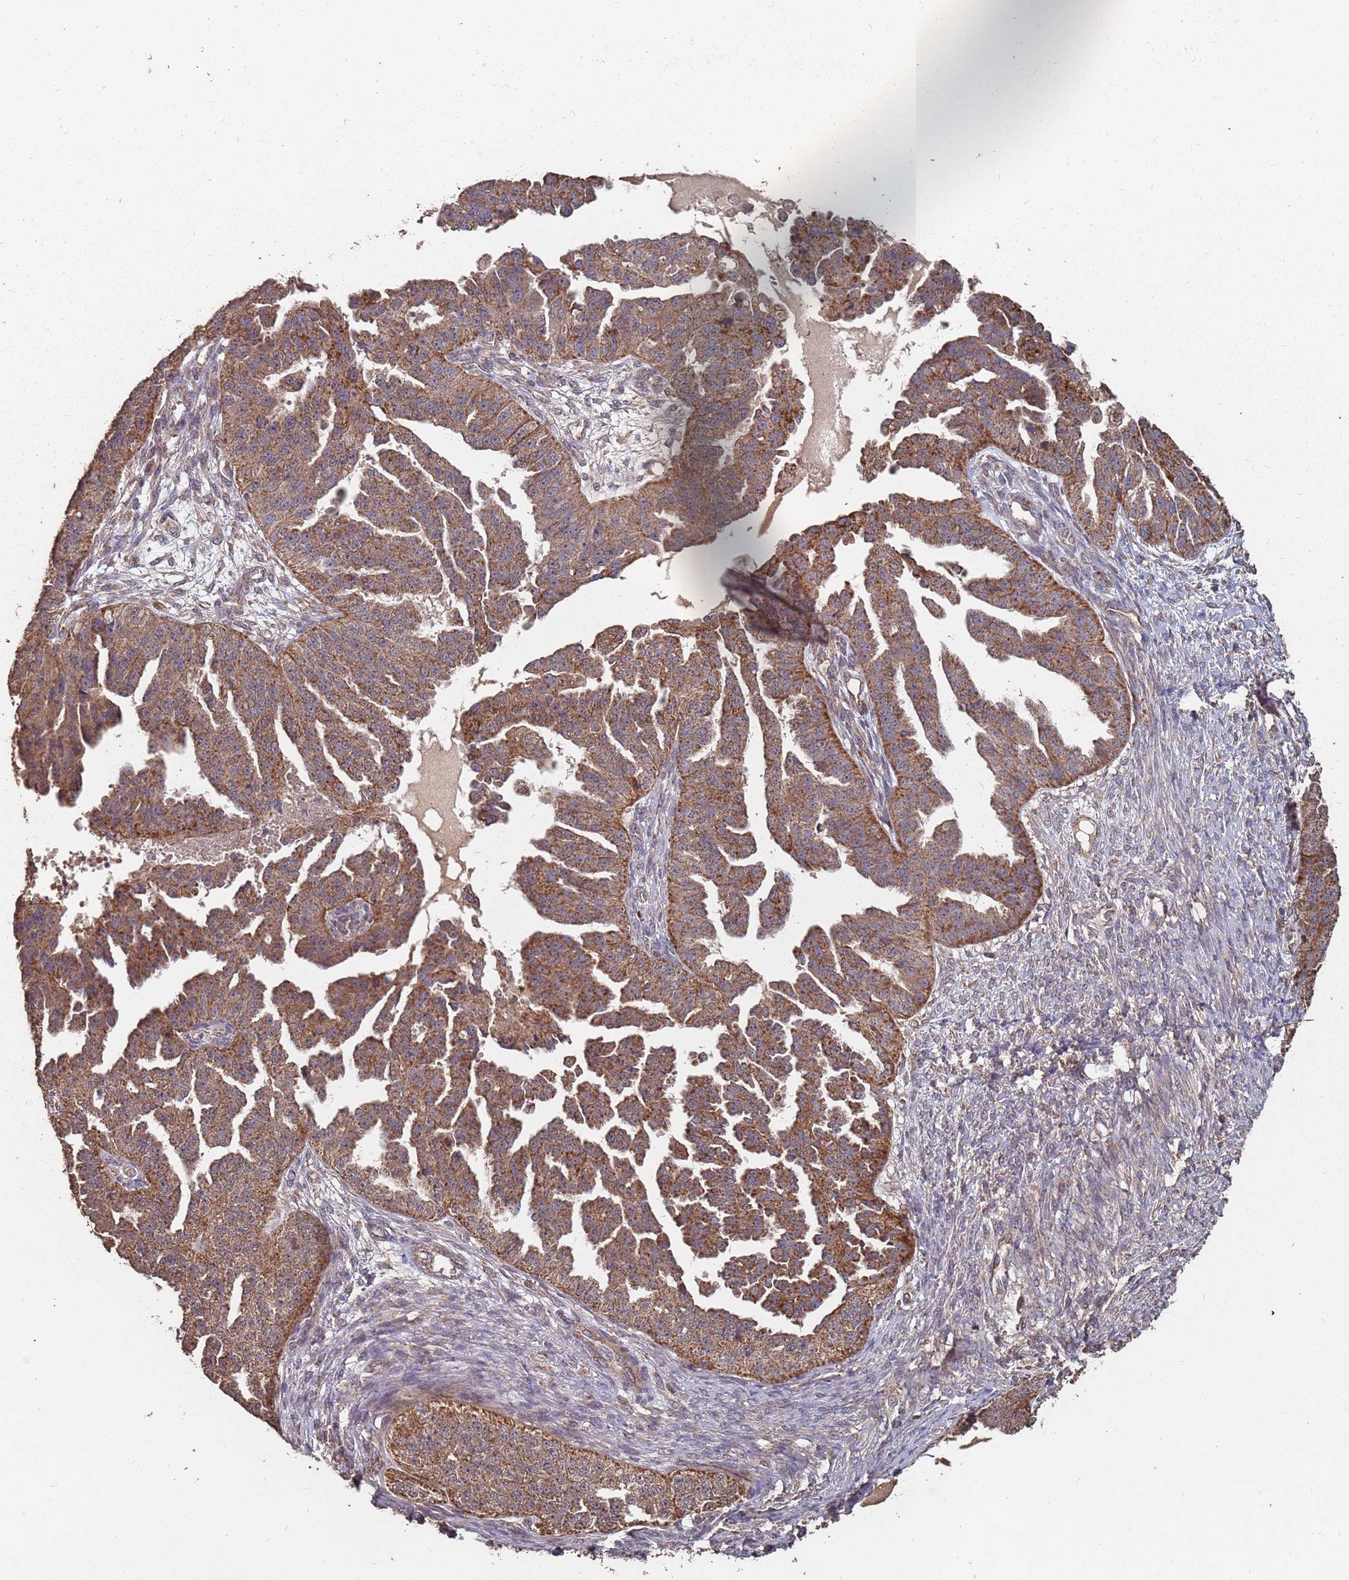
{"staining": {"intensity": "strong", "quantity": ">75%", "location": "cytoplasmic/membranous"}, "tissue": "ovarian cancer", "cell_type": "Tumor cells", "image_type": "cancer", "snomed": [{"axis": "morphology", "description": "Cystadenocarcinoma, serous, NOS"}, {"axis": "topography", "description": "Ovary"}], "caption": "Protein staining shows strong cytoplasmic/membranous positivity in approximately >75% of tumor cells in ovarian serous cystadenocarcinoma. (brown staining indicates protein expression, while blue staining denotes nuclei).", "gene": "PRORP", "patient": {"sex": "female", "age": 58}}